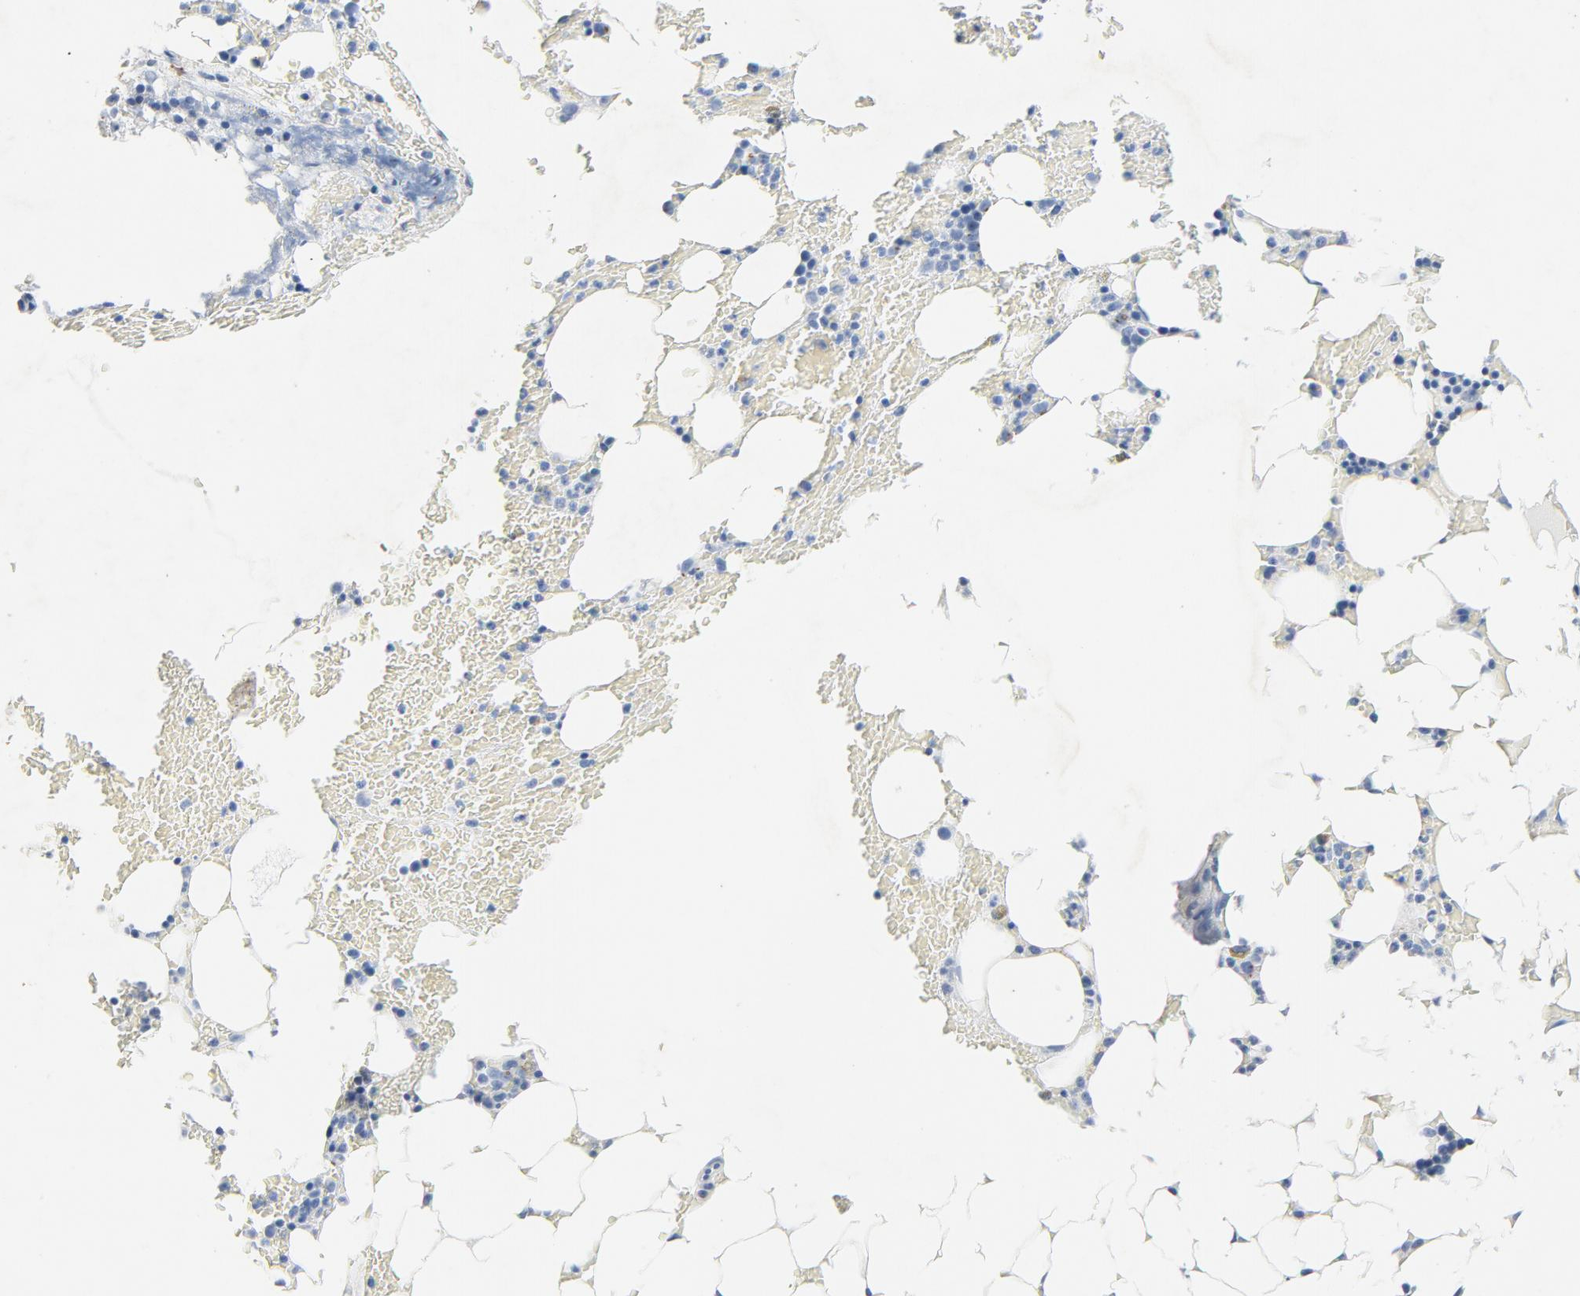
{"staining": {"intensity": "negative", "quantity": "none", "location": "none"}, "tissue": "bone marrow", "cell_type": "Hematopoietic cells", "image_type": "normal", "snomed": [{"axis": "morphology", "description": "Normal tissue, NOS"}, {"axis": "topography", "description": "Bone marrow"}], "caption": "Immunohistochemistry (IHC) image of benign bone marrow: human bone marrow stained with DAB exhibits no significant protein positivity in hematopoietic cells.", "gene": "PTPRB", "patient": {"sex": "female", "age": 73}}